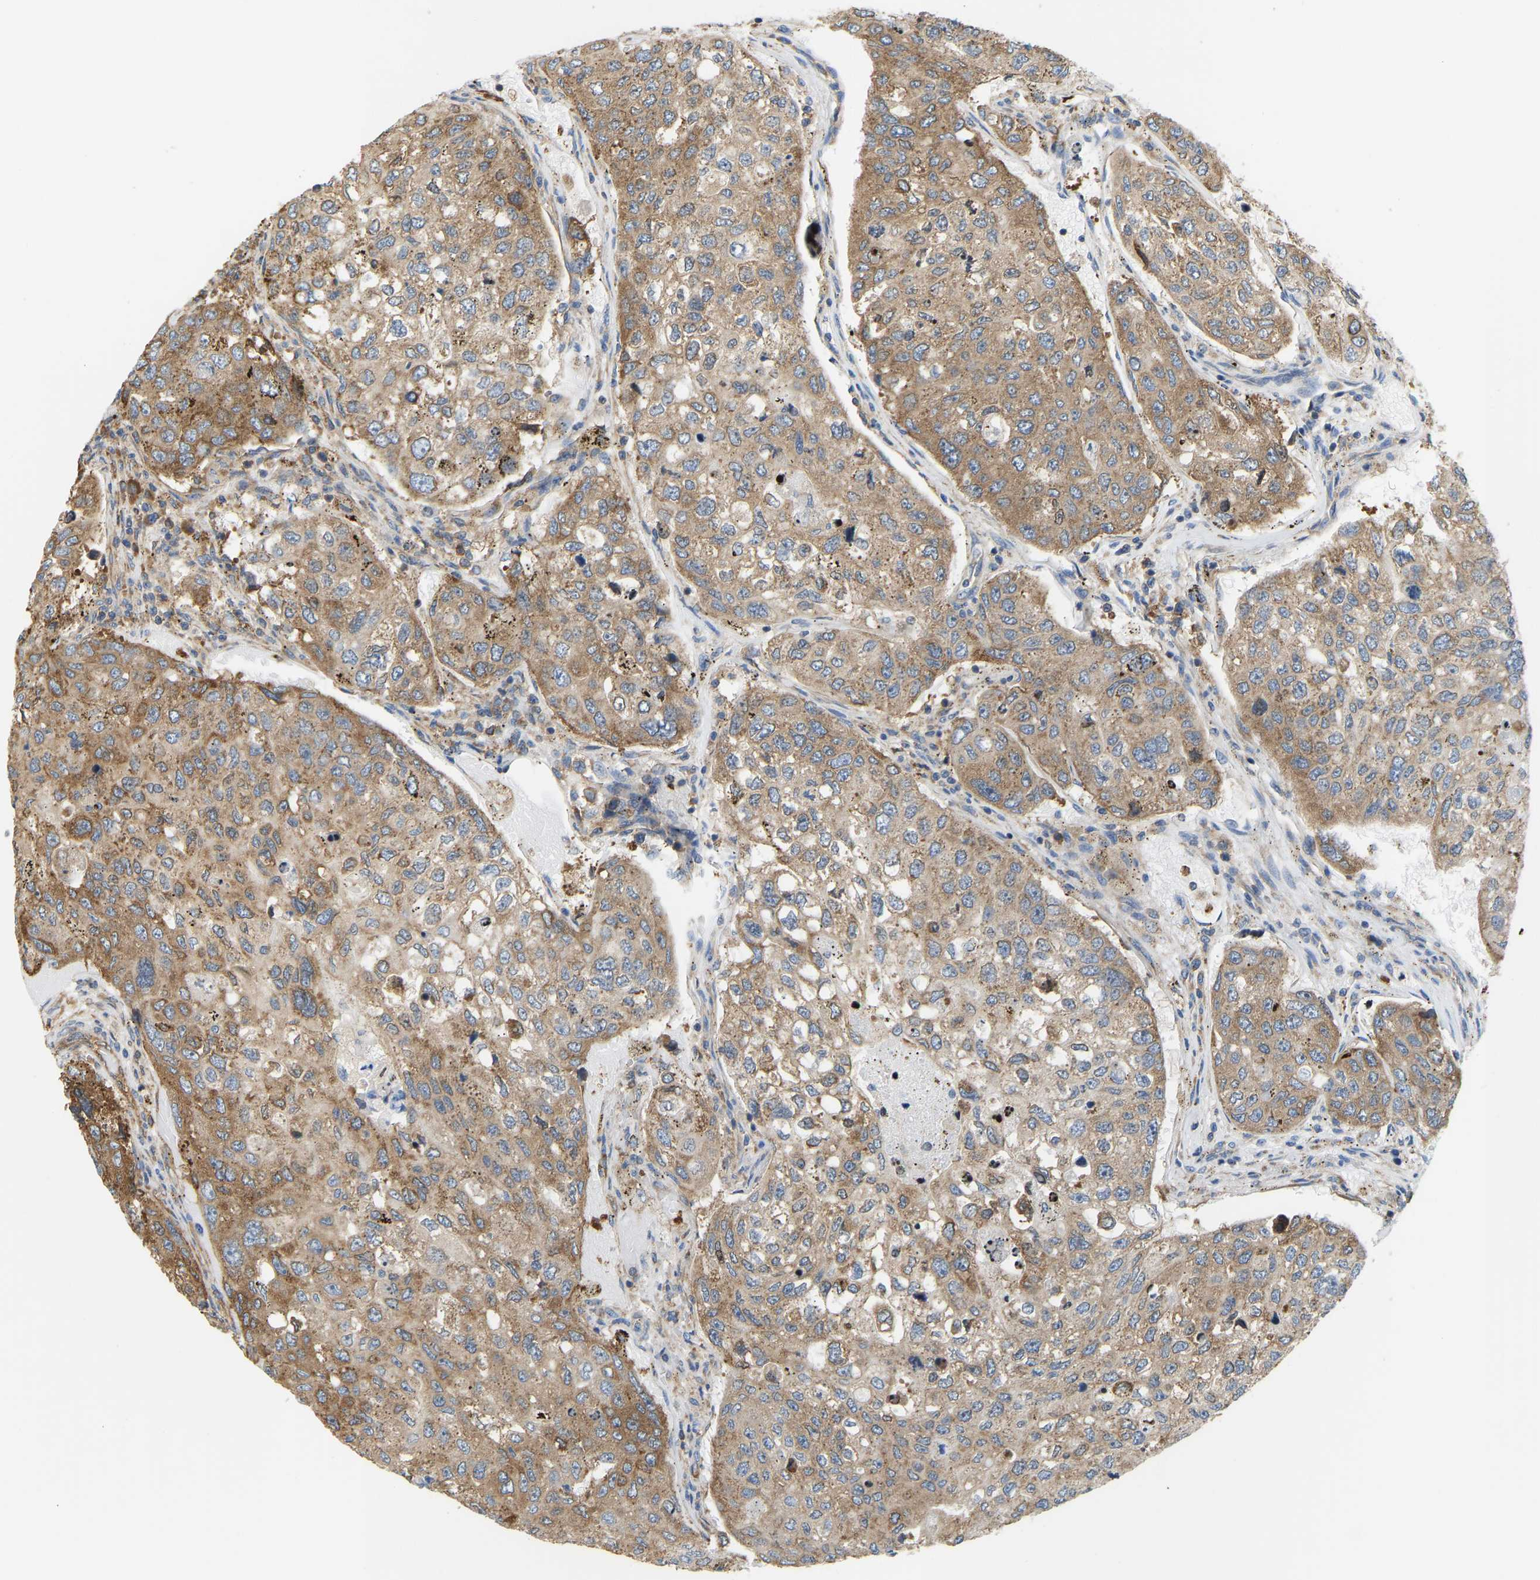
{"staining": {"intensity": "moderate", "quantity": ">75%", "location": "cytoplasmic/membranous"}, "tissue": "urothelial cancer", "cell_type": "Tumor cells", "image_type": "cancer", "snomed": [{"axis": "morphology", "description": "Urothelial carcinoma, High grade"}, {"axis": "topography", "description": "Lymph node"}, {"axis": "topography", "description": "Urinary bladder"}], "caption": "A photomicrograph of urothelial cancer stained for a protein exhibits moderate cytoplasmic/membranous brown staining in tumor cells. The protein of interest is shown in brown color, while the nuclei are stained blue.", "gene": "RPS6KB2", "patient": {"sex": "male", "age": 51}}